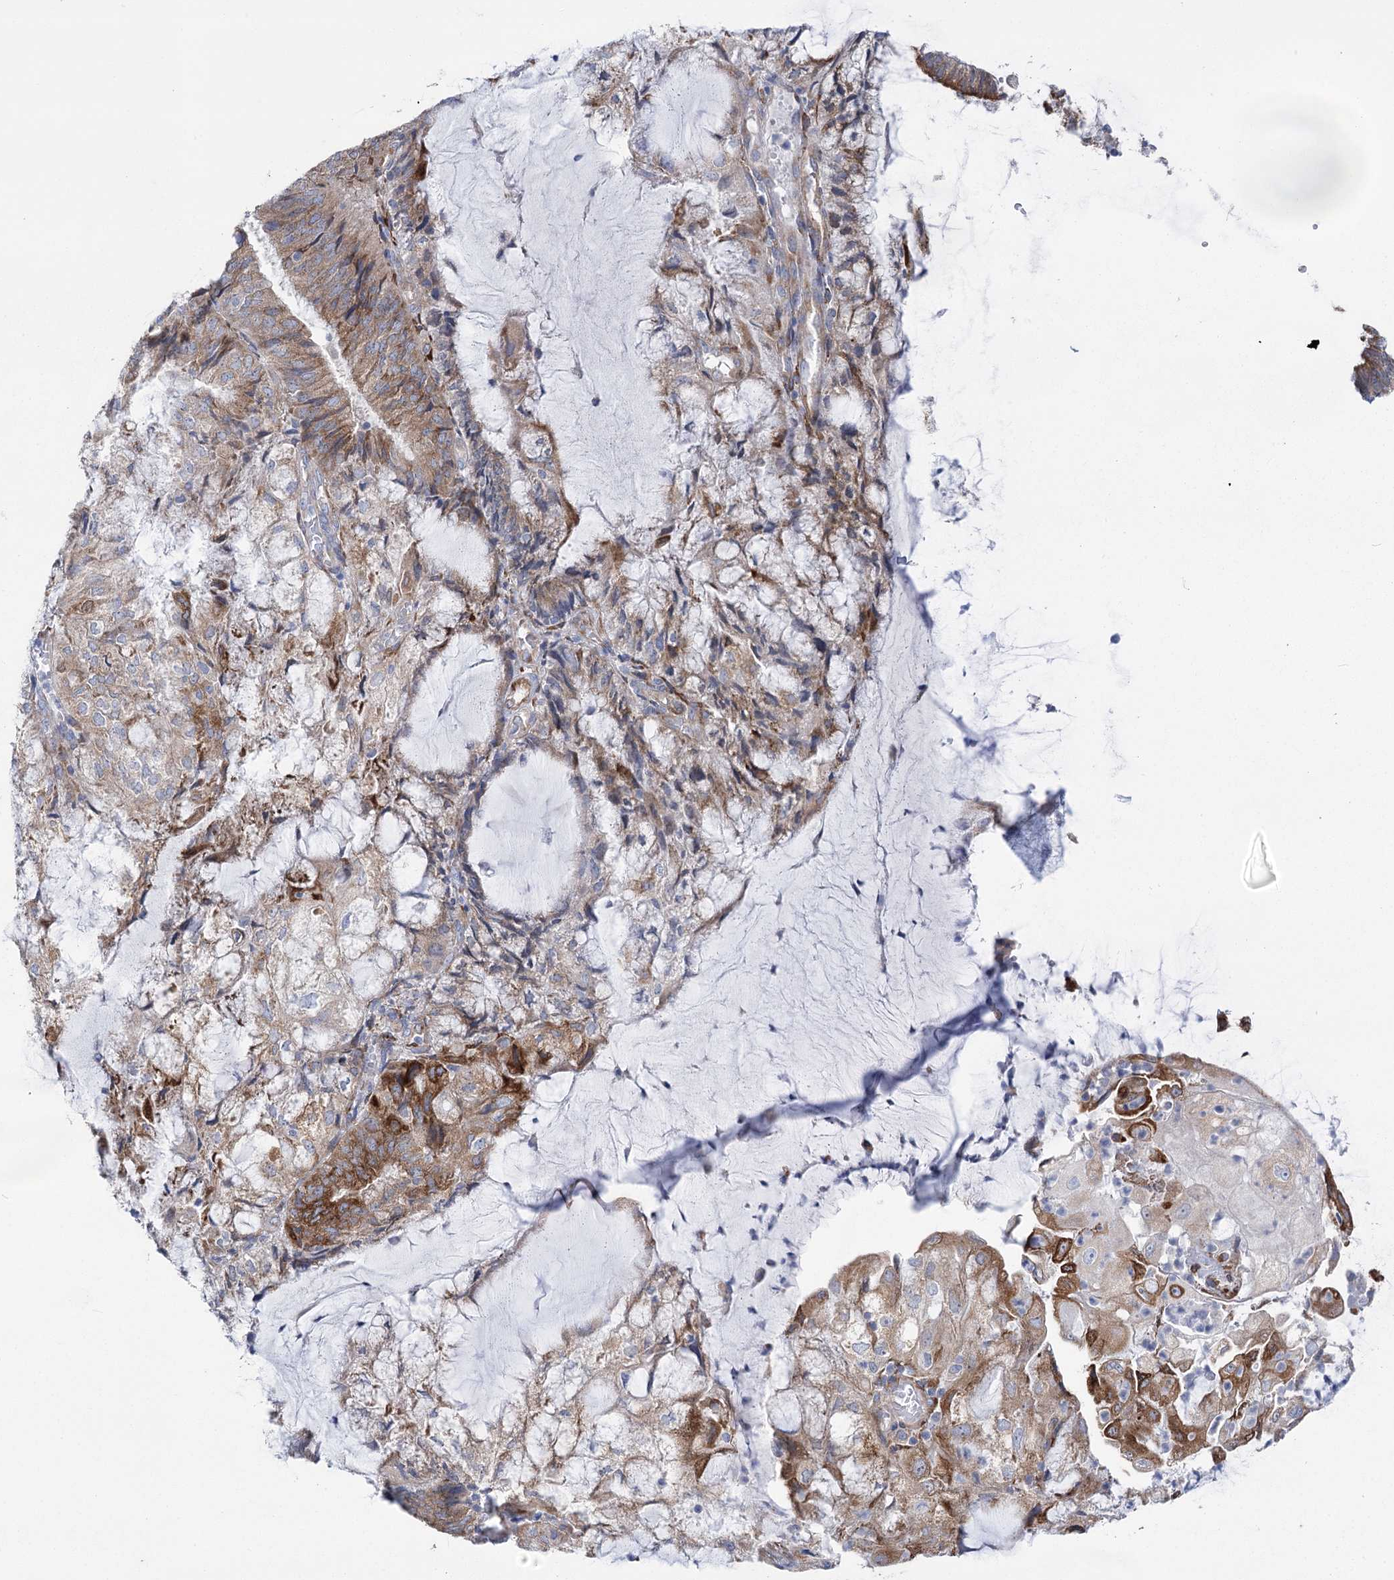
{"staining": {"intensity": "moderate", "quantity": ">75%", "location": "cytoplasmic/membranous"}, "tissue": "endometrial cancer", "cell_type": "Tumor cells", "image_type": "cancer", "snomed": [{"axis": "morphology", "description": "Adenocarcinoma, NOS"}, {"axis": "topography", "description": "Endometrium"}], "caption": "Moderate cytoplasmic/membranous positivity for a protein is present in approximately >75% of tumor cells of adenocarcinoma (endometrial) using IHC.", "gene": "YTHDC2", "patient": {"sex": "female", "age": 81}}